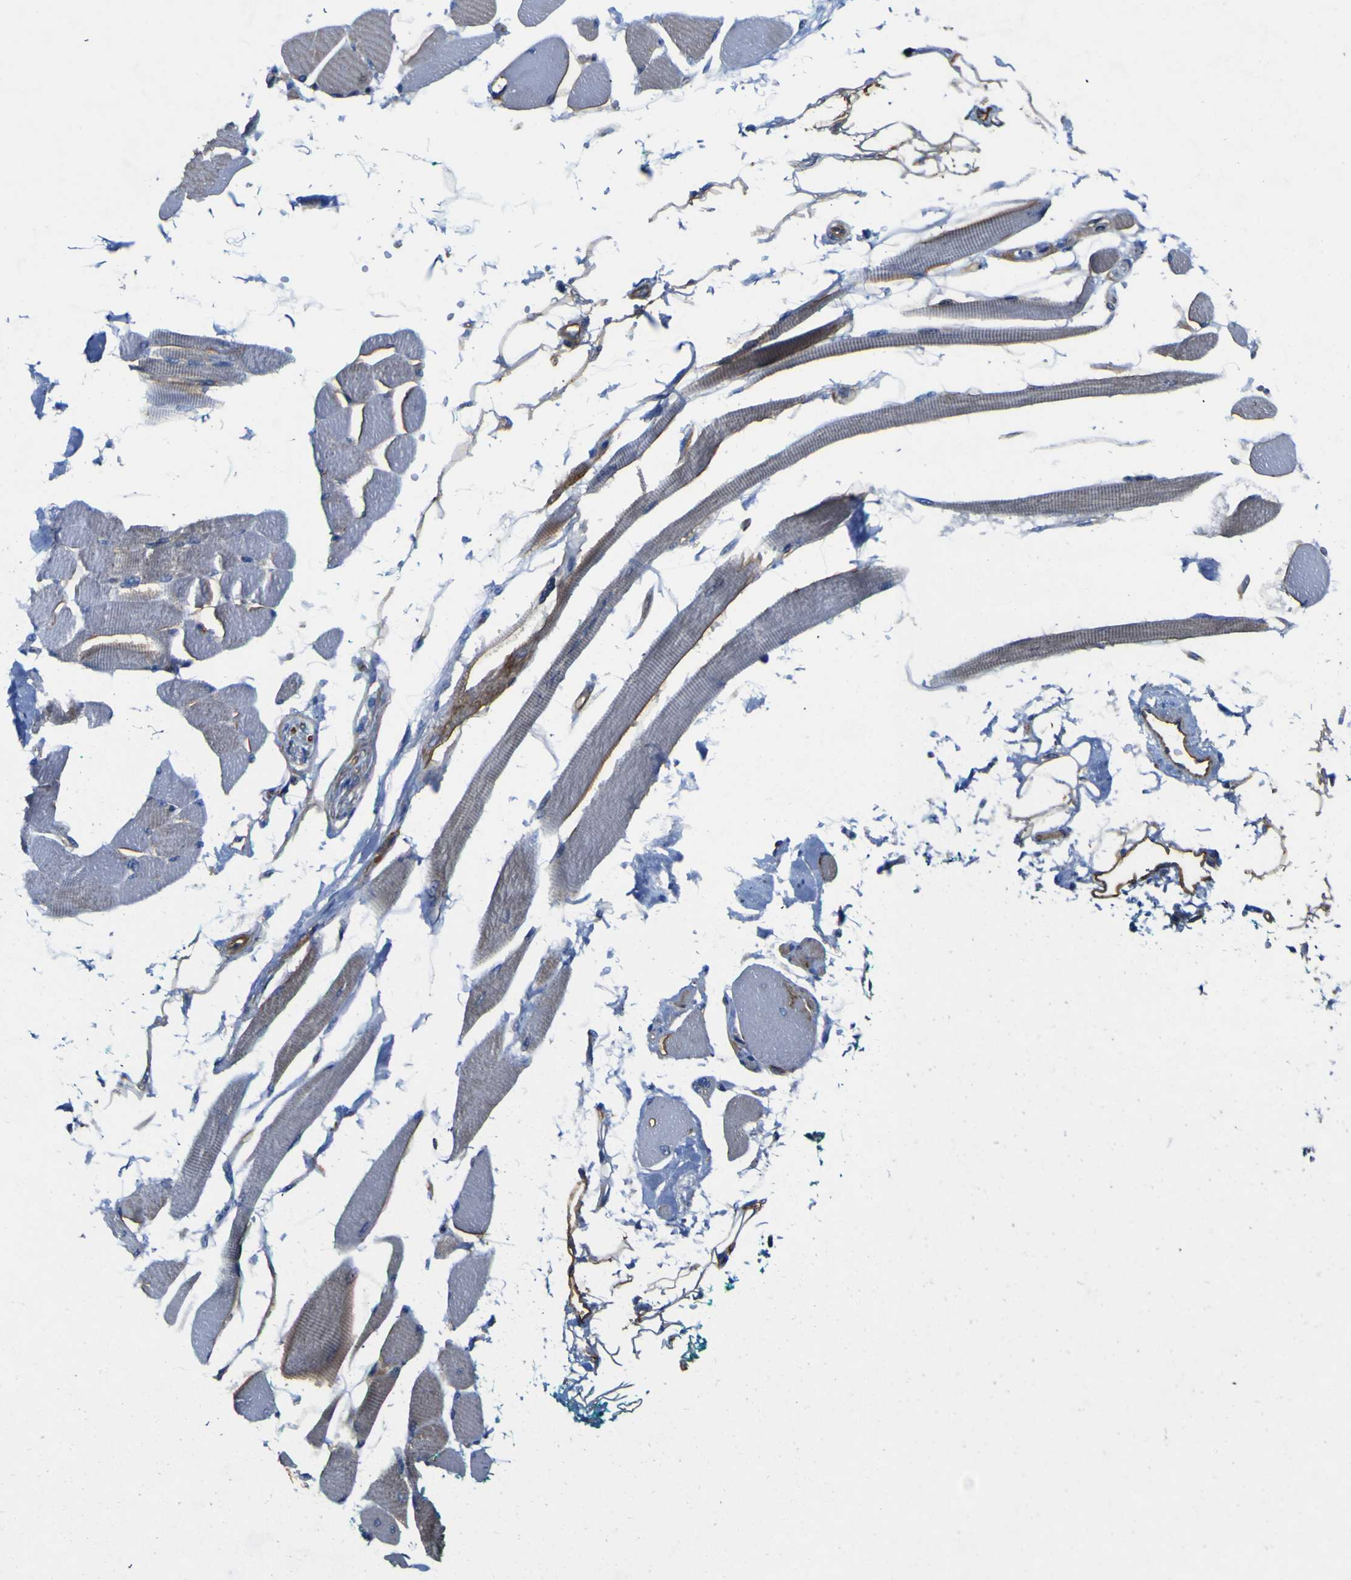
{"staining": {"intensity": "weak", "quantity": "25%-75%", "location": "cytoplasmic/membranous"}, "tissue": "skeletal muscle", "cell_type": "Myocytes", "image_type": "normal", "snomed": [{"axis": "morphology", "description": "Normal tissue, NOS"}, {"axis": "topography", "description": "Skeletal muscle"}, {"axis": "topography", "description": "Oral tissue"}, {"axis": "topography", "description": "Peripheral nerve tissue"}], "caption": "IHC image of normal skeletal muscle: skeletal muscle stained using IHC displays low levels of weak protein expression localized specifically in the cytoplasmic/membranous of myocytes, appearing as a cytoplasmic/membranous brown color.", "gene": "CD151", "patient": {"sex": "female", "age": 84}}